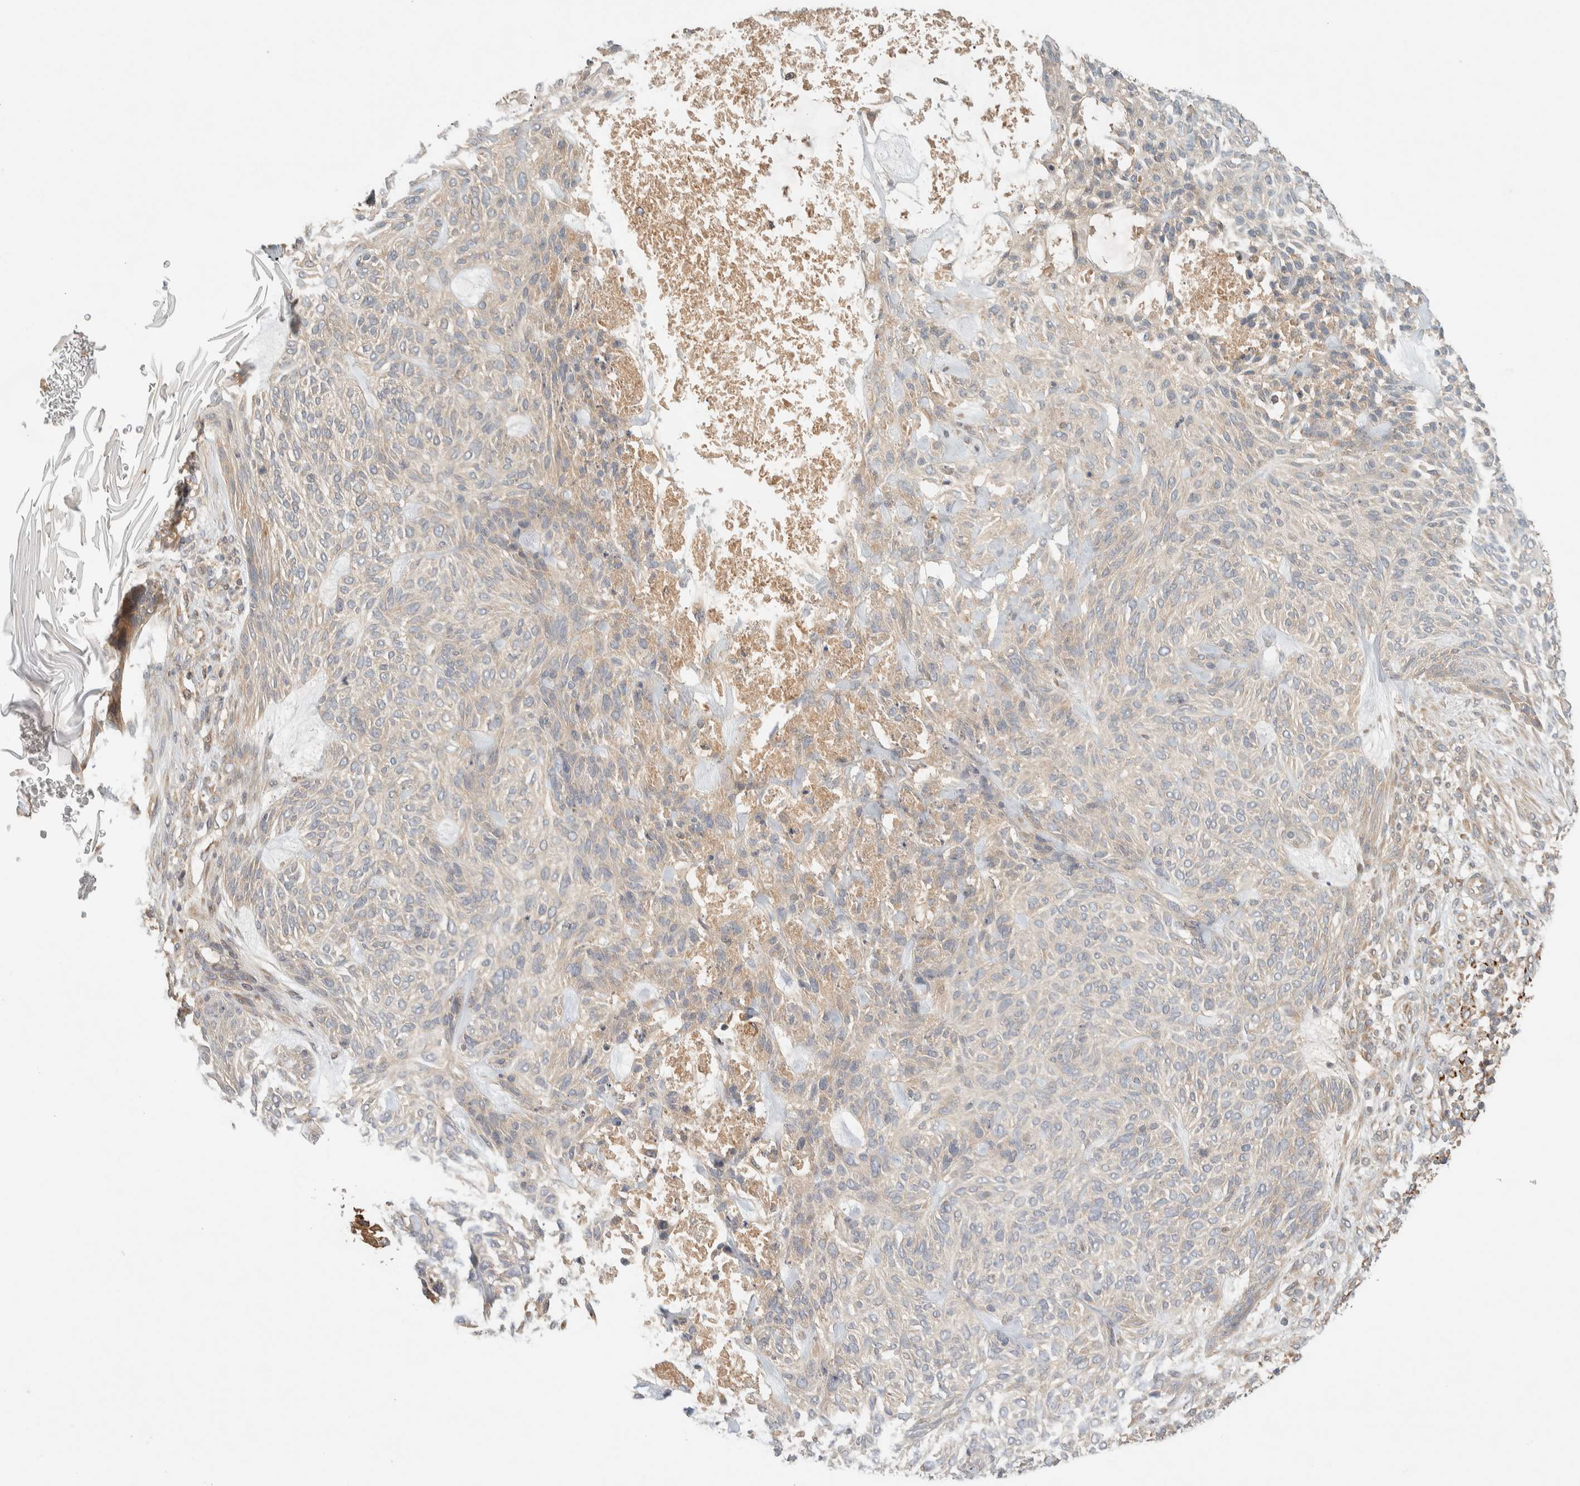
{"staining": {"intensity": "weak", "quantity": "<25%", "location": "cytoplasmic/membranous"}, "tissue": "skin cancer", "cell_type": "Tumor cells", "image_type": "cancer", "snomed": [{"axis": "morphology", "description": "Basal cell carcinoma"}, {"axis": "topography", "description": "Skin"}], "caption": "Tumor cells are negative for brown protein staining in skin basal cell carcinoma.", "gene": "FAM167A", "patient": {"sex": "male", "age": 55}}